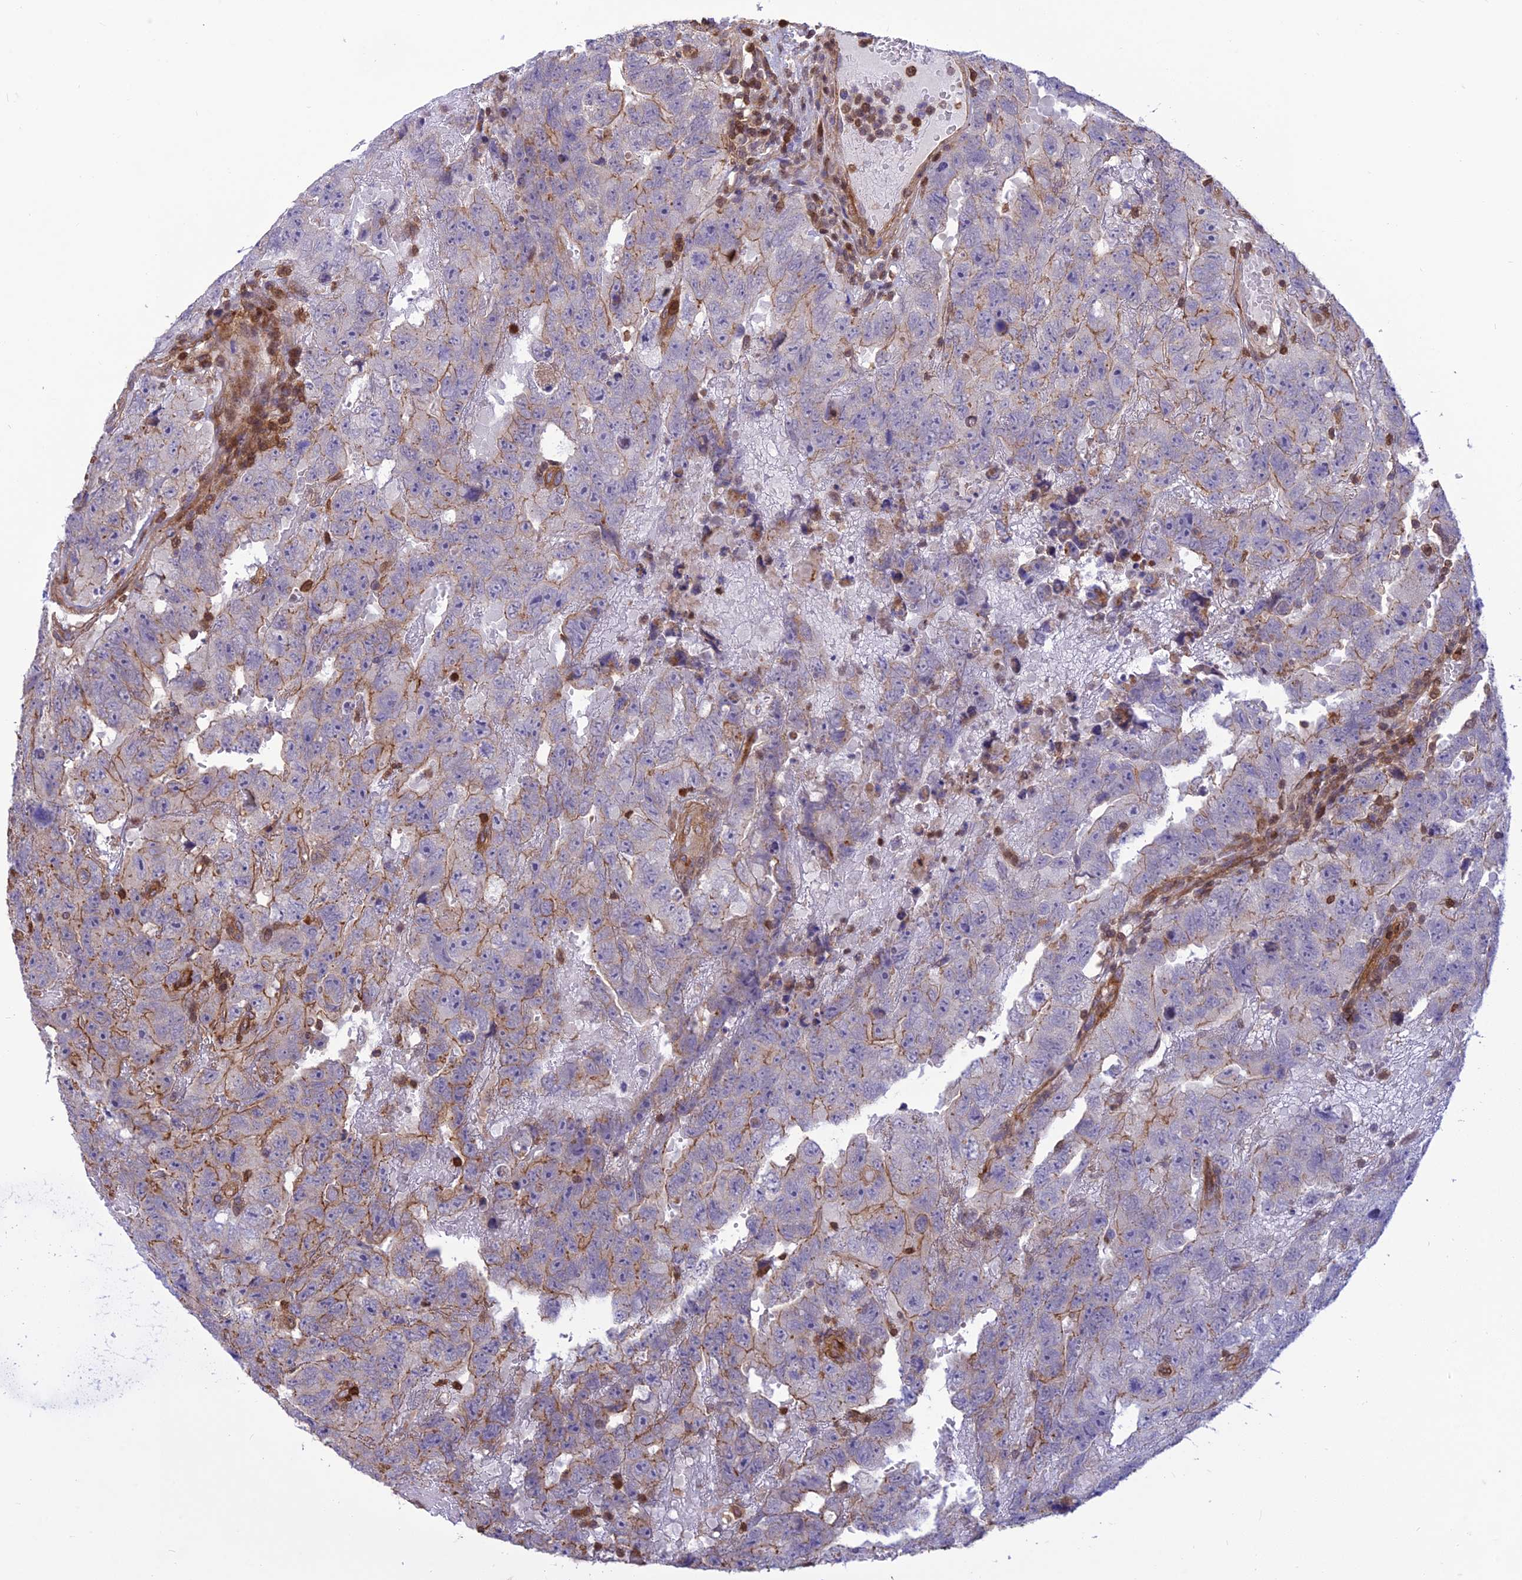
{"staining": {"intensity": "moderate", "quantity": "<25%", "location": "cytoplasmic/membranous"}, "tissue": "testis cancer", "cell_type": "Tumor cells", "image_type": "cancer", "snomed": [{"axis": "morphology", "description": "Carcinoma, Embryonal, NOS"}, {"axis": "topography", "description": "Testis"}], "caption": "This is an image of immunohistochemistry staining of testis cancer, which shows moderate expression in the cytoplasmic/membranous of tumor cells.", "gene": "HPSE2", "patient": {"sex": "male", "age": 45}}